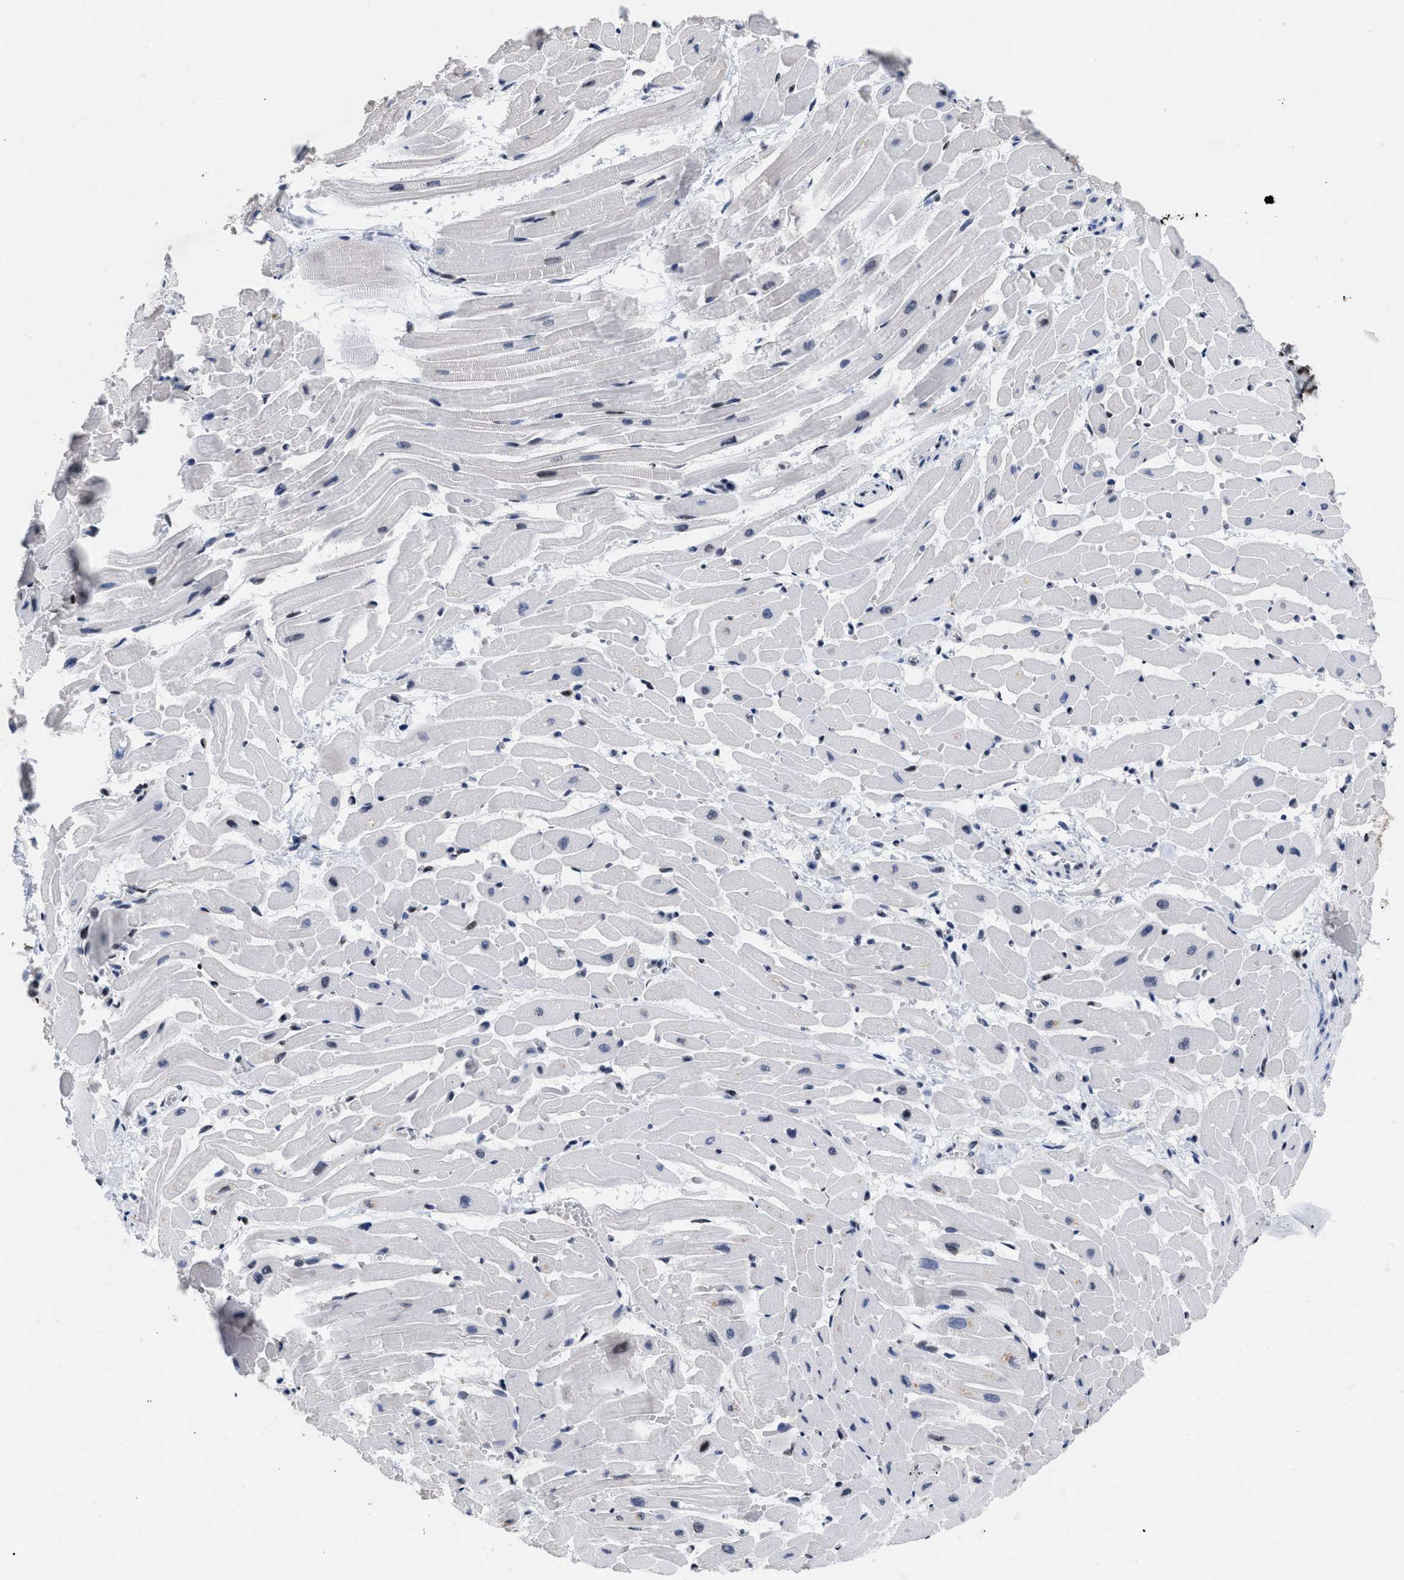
{"staining": {"intensity": "moderate", "quantity": "<25%", "location": "cytoplasmic/membranous"}, "tissue": "heart muscle", "cell_type": "Cardiomyocytes", "image_type": "normal", "snomed": [{"axis": "morphology", "description": "Normal tissue, NOS"}, {"axis": "topography", "description": "Heart"}], "caption": "Protein expression analysis of unremarkable heart muscle exhibits moderate cytoplasmic/membranous expression in approximately <25% of cardiomyocytes.", "gene": "CALHM3", "patient": {"sex": "male", "age": 45}}